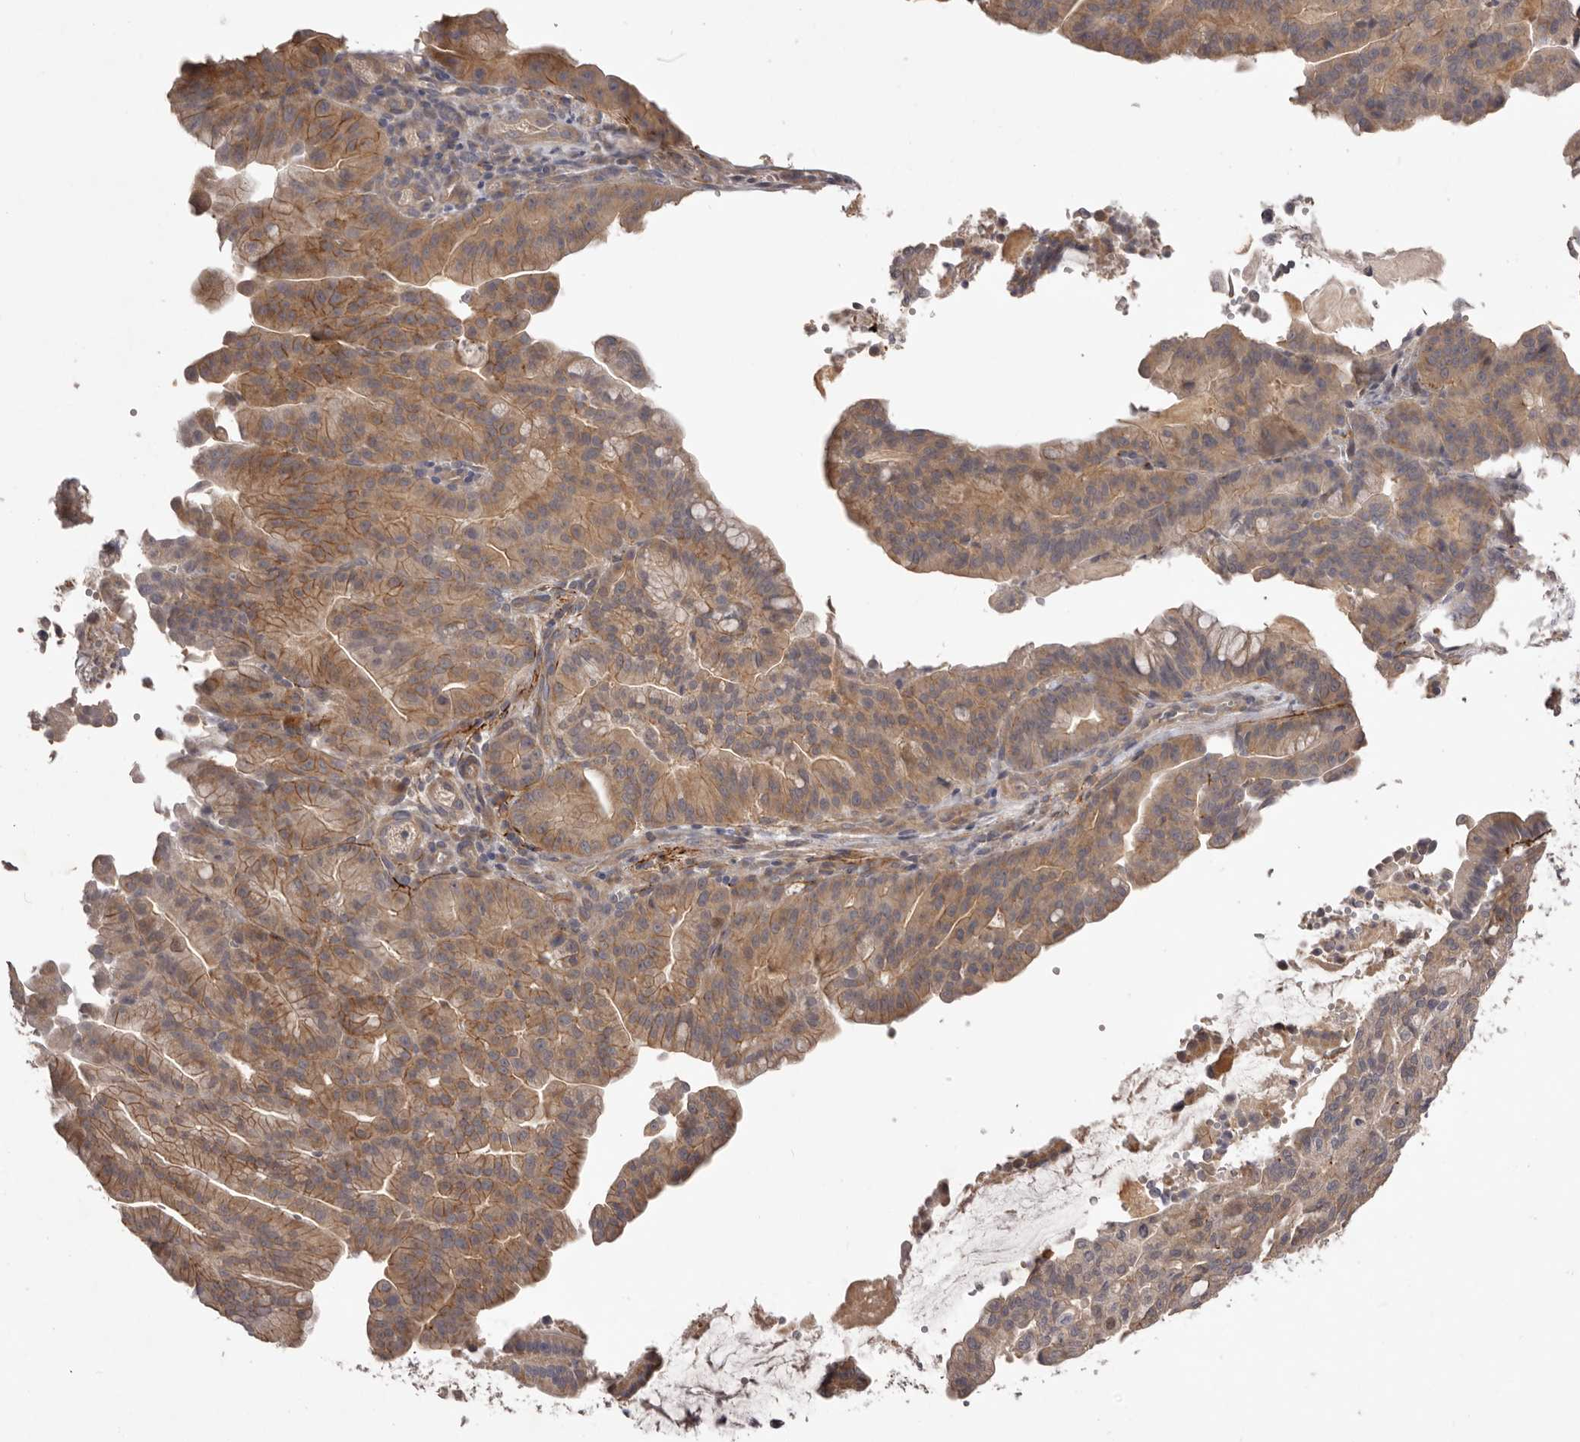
{"staining": {"intensity": "moderate", "quantity": ">75%", "location": "cytoplasmic/membranous"}, "tissue": "pancreatic cancer", "cell_type": "Tumor cells", "image_type": "cancer", "snomed": [{"axis": "morphology", "description": "Adenocarcinoma, NOS"}, {"axis": "topography", "description": "Pancreas"}], "caption": "This is an image of IHC staining of pancreatic cancer (adenocarcinoma), which shows moderate positivity in the cytoplasmic/membranous of tumor cells.", "gene": "HBS1L", "patient": {"sex": "male", "age": 63}}